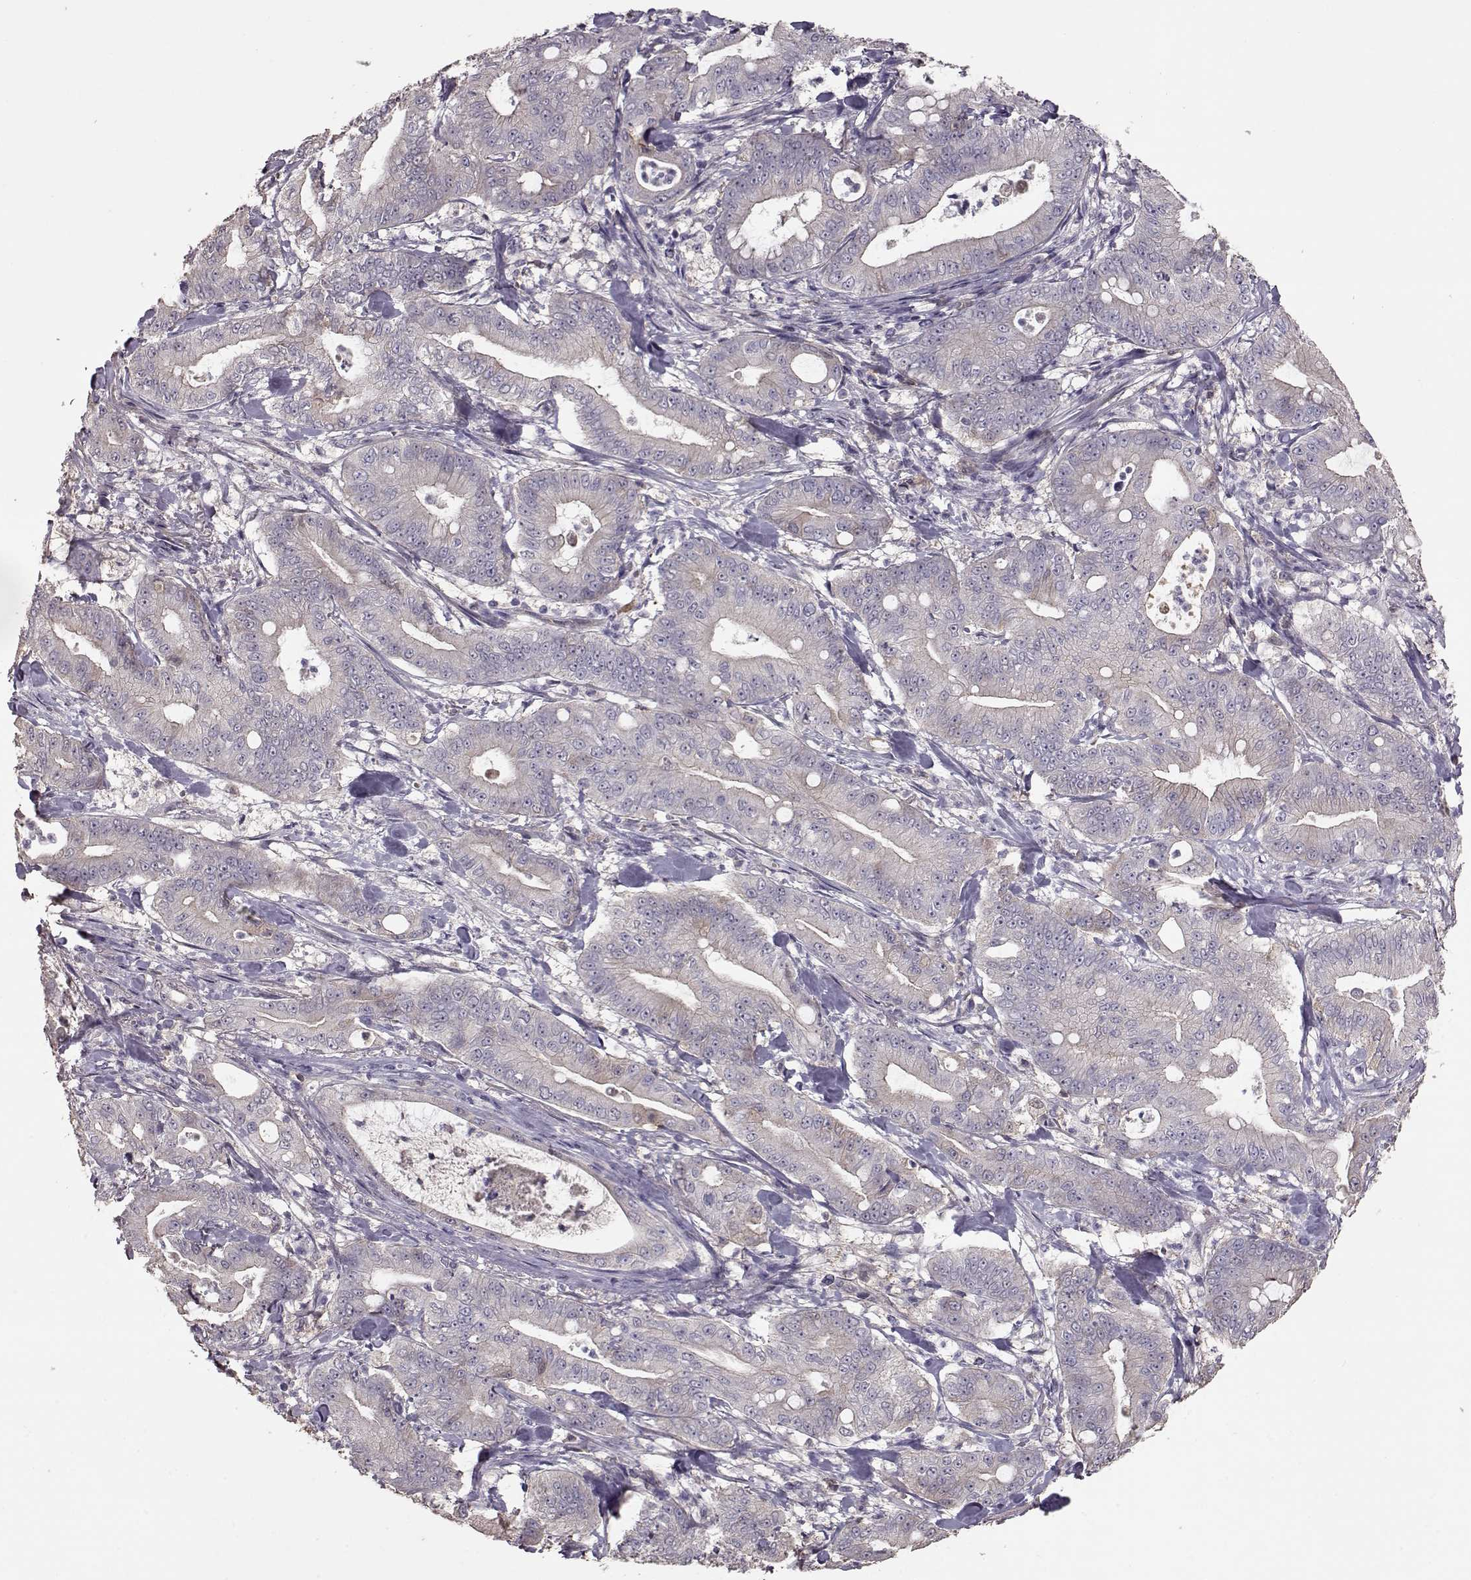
{"staining": {"intensity": "negative", "quantity": "none", "location": "none"}, "tissue": "pancreatic cancer", "cell_type": "Tumor cells", "image_type": "cancer", "snomed": [{"axis": "morphology", "description": "Adenocarcinoma, NOS"}, {"axis": "topography", "description": "Pancreas"}], "caption": "Protein analysis of pancreatic cancer demonstrates no significant expression in tumor cells.", "gene": "PMCH", "patient": {"sex": "male", "age": 71}}